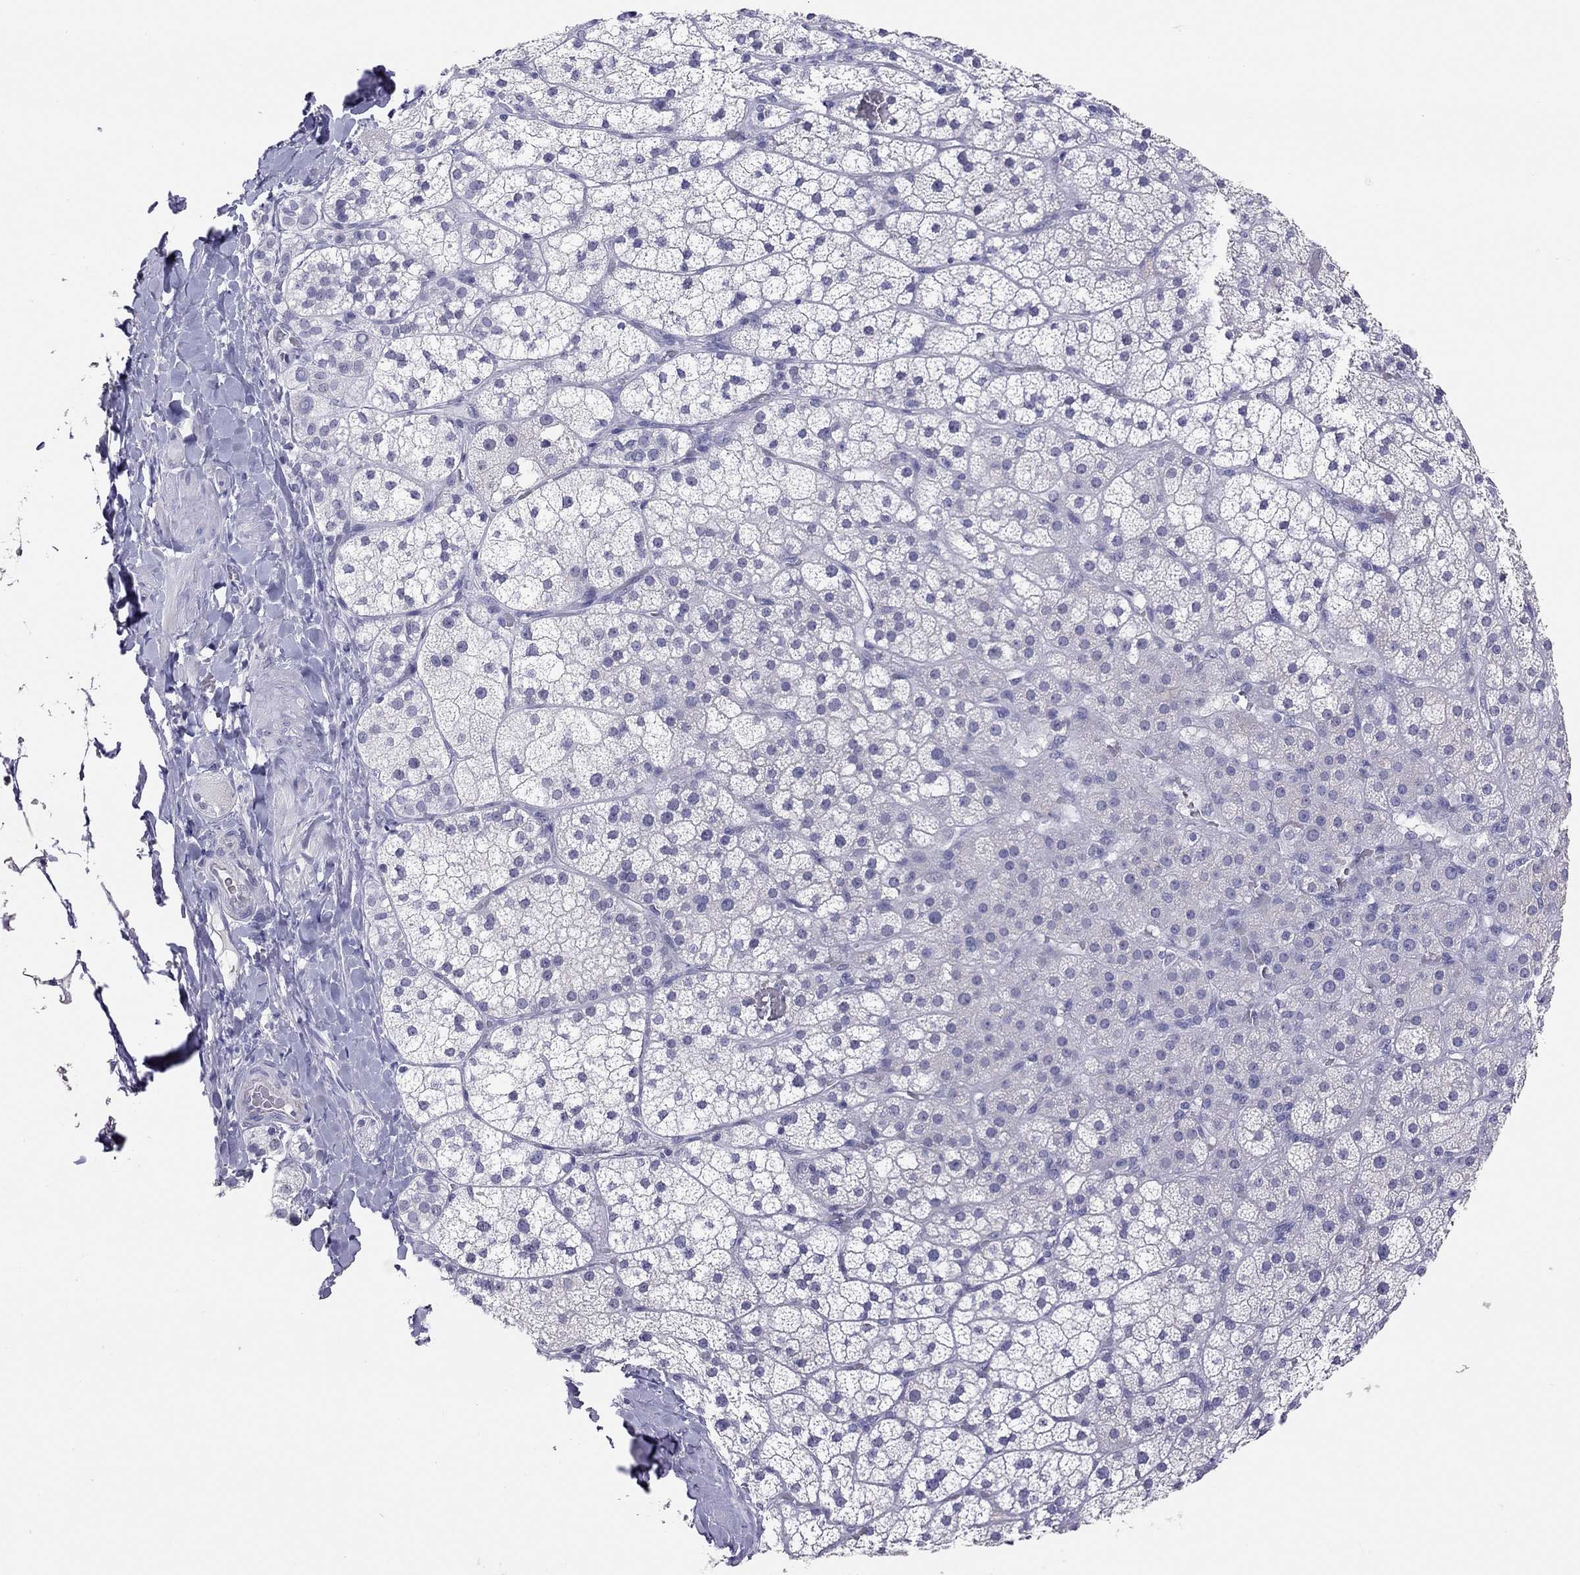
{"staining": {"intensity": "negative", "quantity": "none", "location": "none"}, "tissue": "adrenal gland", "cell_type": "Glandular cells", "image_type": "normal", "snomed": [{"axis": "morphology", "description": "Normal tissue, NOS"}, {"axis": "topography", "description": "Adrenal gland"}], "caption": "IHC photomicrograph of unremarkable adrenal gland: human adrenal gland stained with DAB shows no significant protein staining in glandular cells.", "gene": "JHY", "patient": {"sex": "male", "age": 53}}